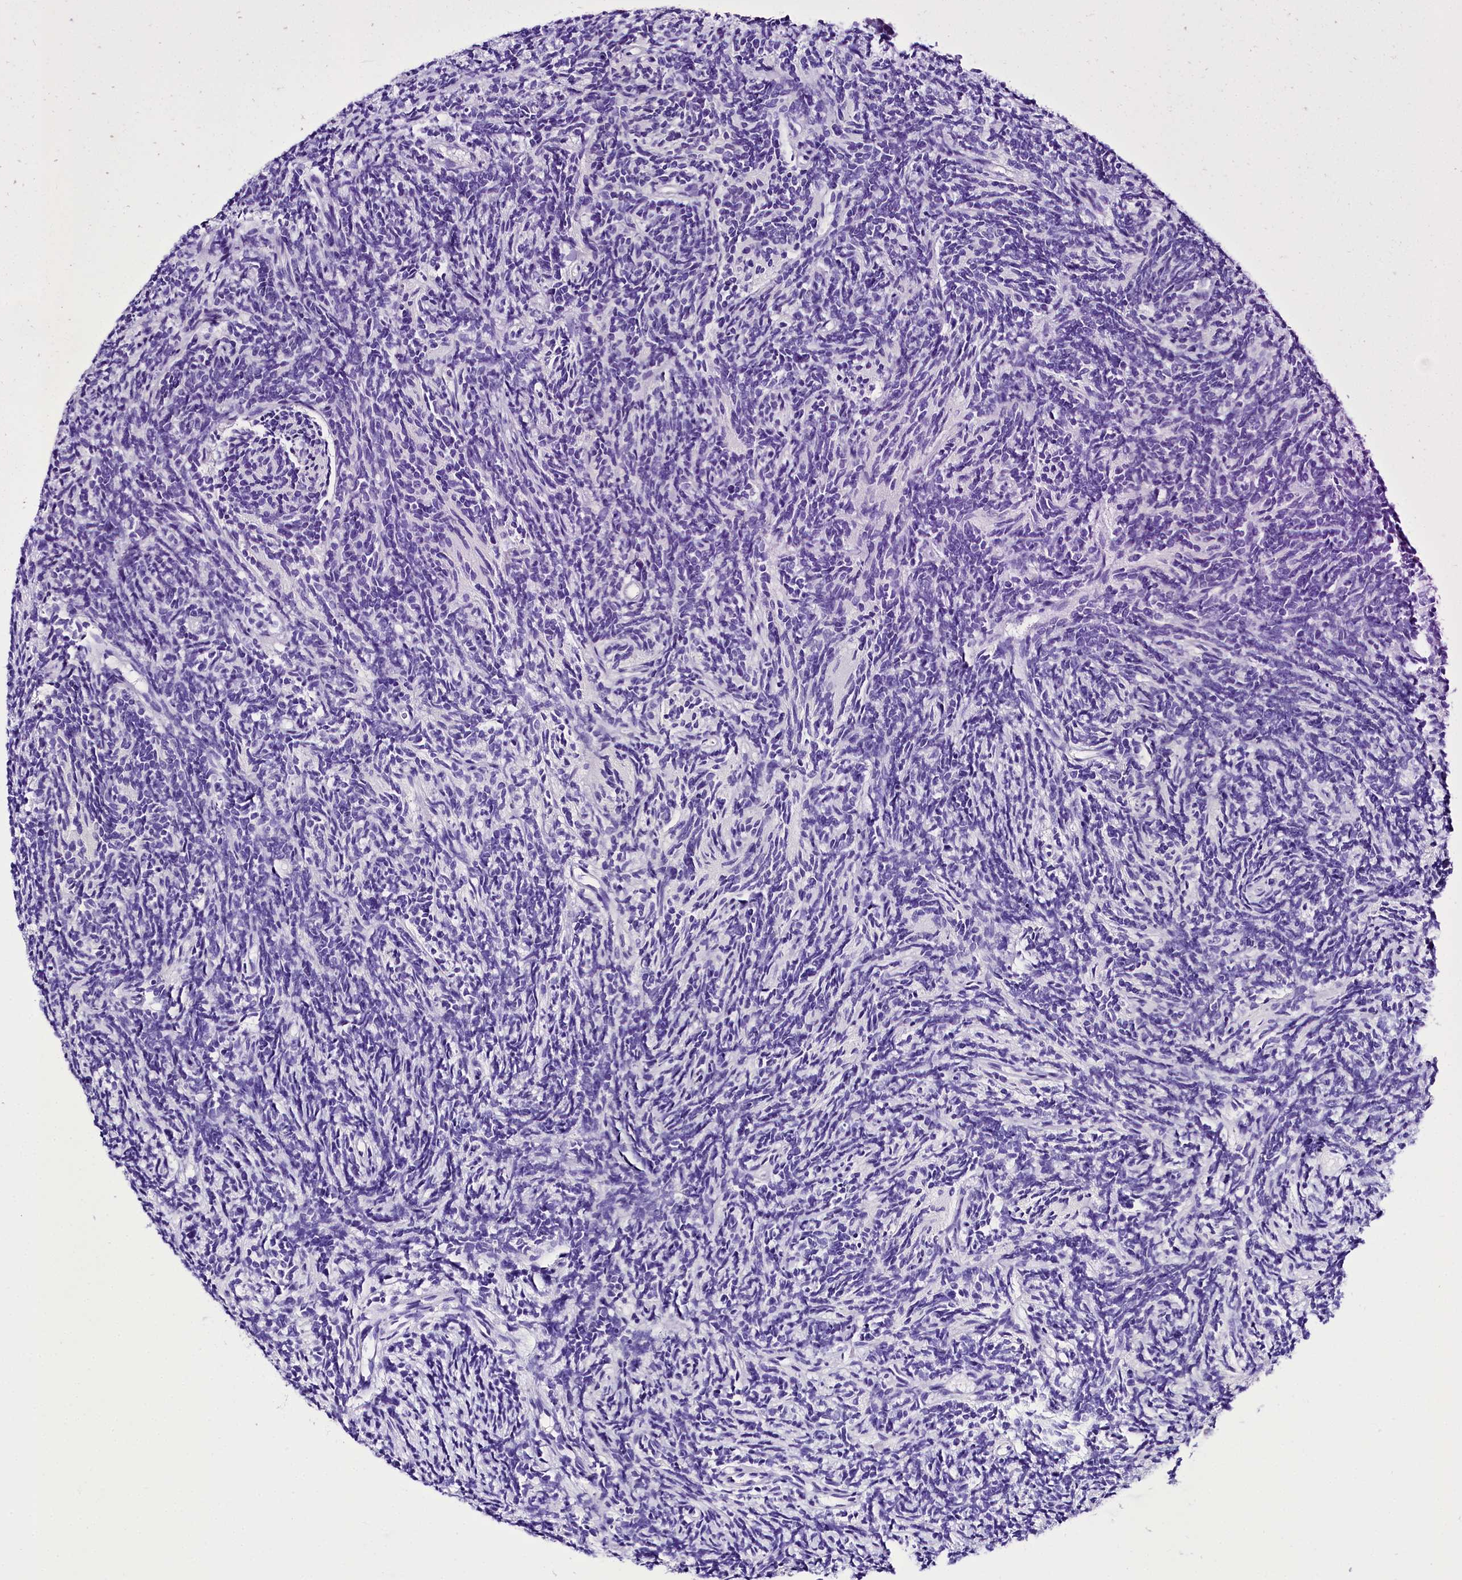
{"staining": {"intensity": "negative", "quantity": "none", "location": "none"}, "tissue": "glioma", "cell_type": "Tumor cells", "image_type": "cancer", "snomed": [{"axis": "morphology", "description": "Glioma, malignant, Low grade"}, {"axis": "topography", "description": "Brain"}], "caption": "High power microscopy photomicrograph of an immunohistochemistry micrograph of glioma, revealing no significant positivity in tumor cells. Nuclei are stained in blue.", "gene": "A2ML1", "patient": {"sex": "female", "age": 1}}